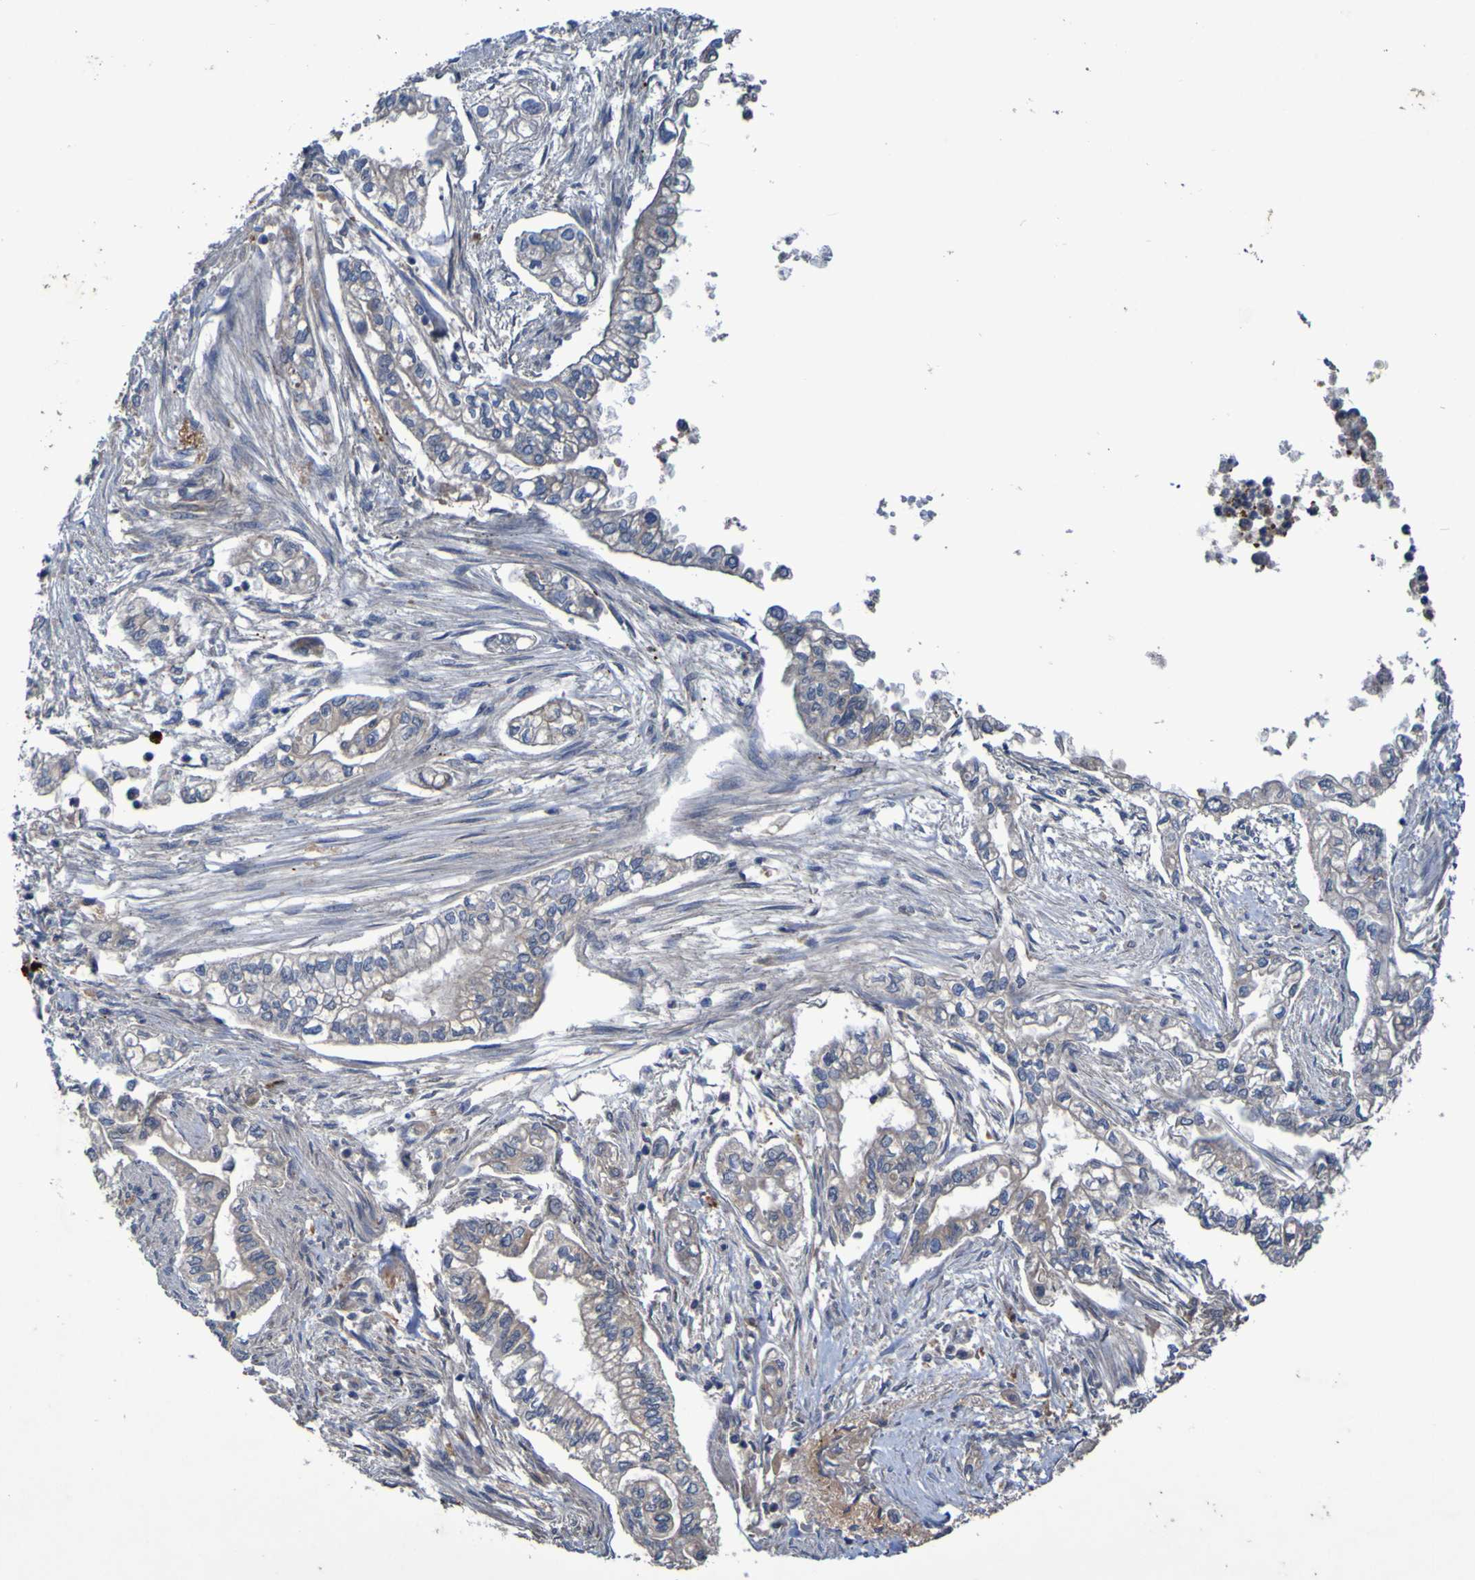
{"staining": {"intensity": "weak", "quantity": ">75%", "location": "cytoplasmic/membranous"}, "tissue": "pancreatic cancer", "cell_type": "Tumor cells", "image_type": "cancer", "snomed": [{"axis": "morphology", "description": "Normal tissue, NOS"}, {"axis": "topography", "description": "Pancreas"}], "caption": "Immunohistochemistry (IHC) of pancreatic cancer exhibits low levels of weak cytoplasmic/membranous expression in about >75% of tumor cells.", "gene": "ANGPT4", "patient": {"sex": "male", "age": 42}}